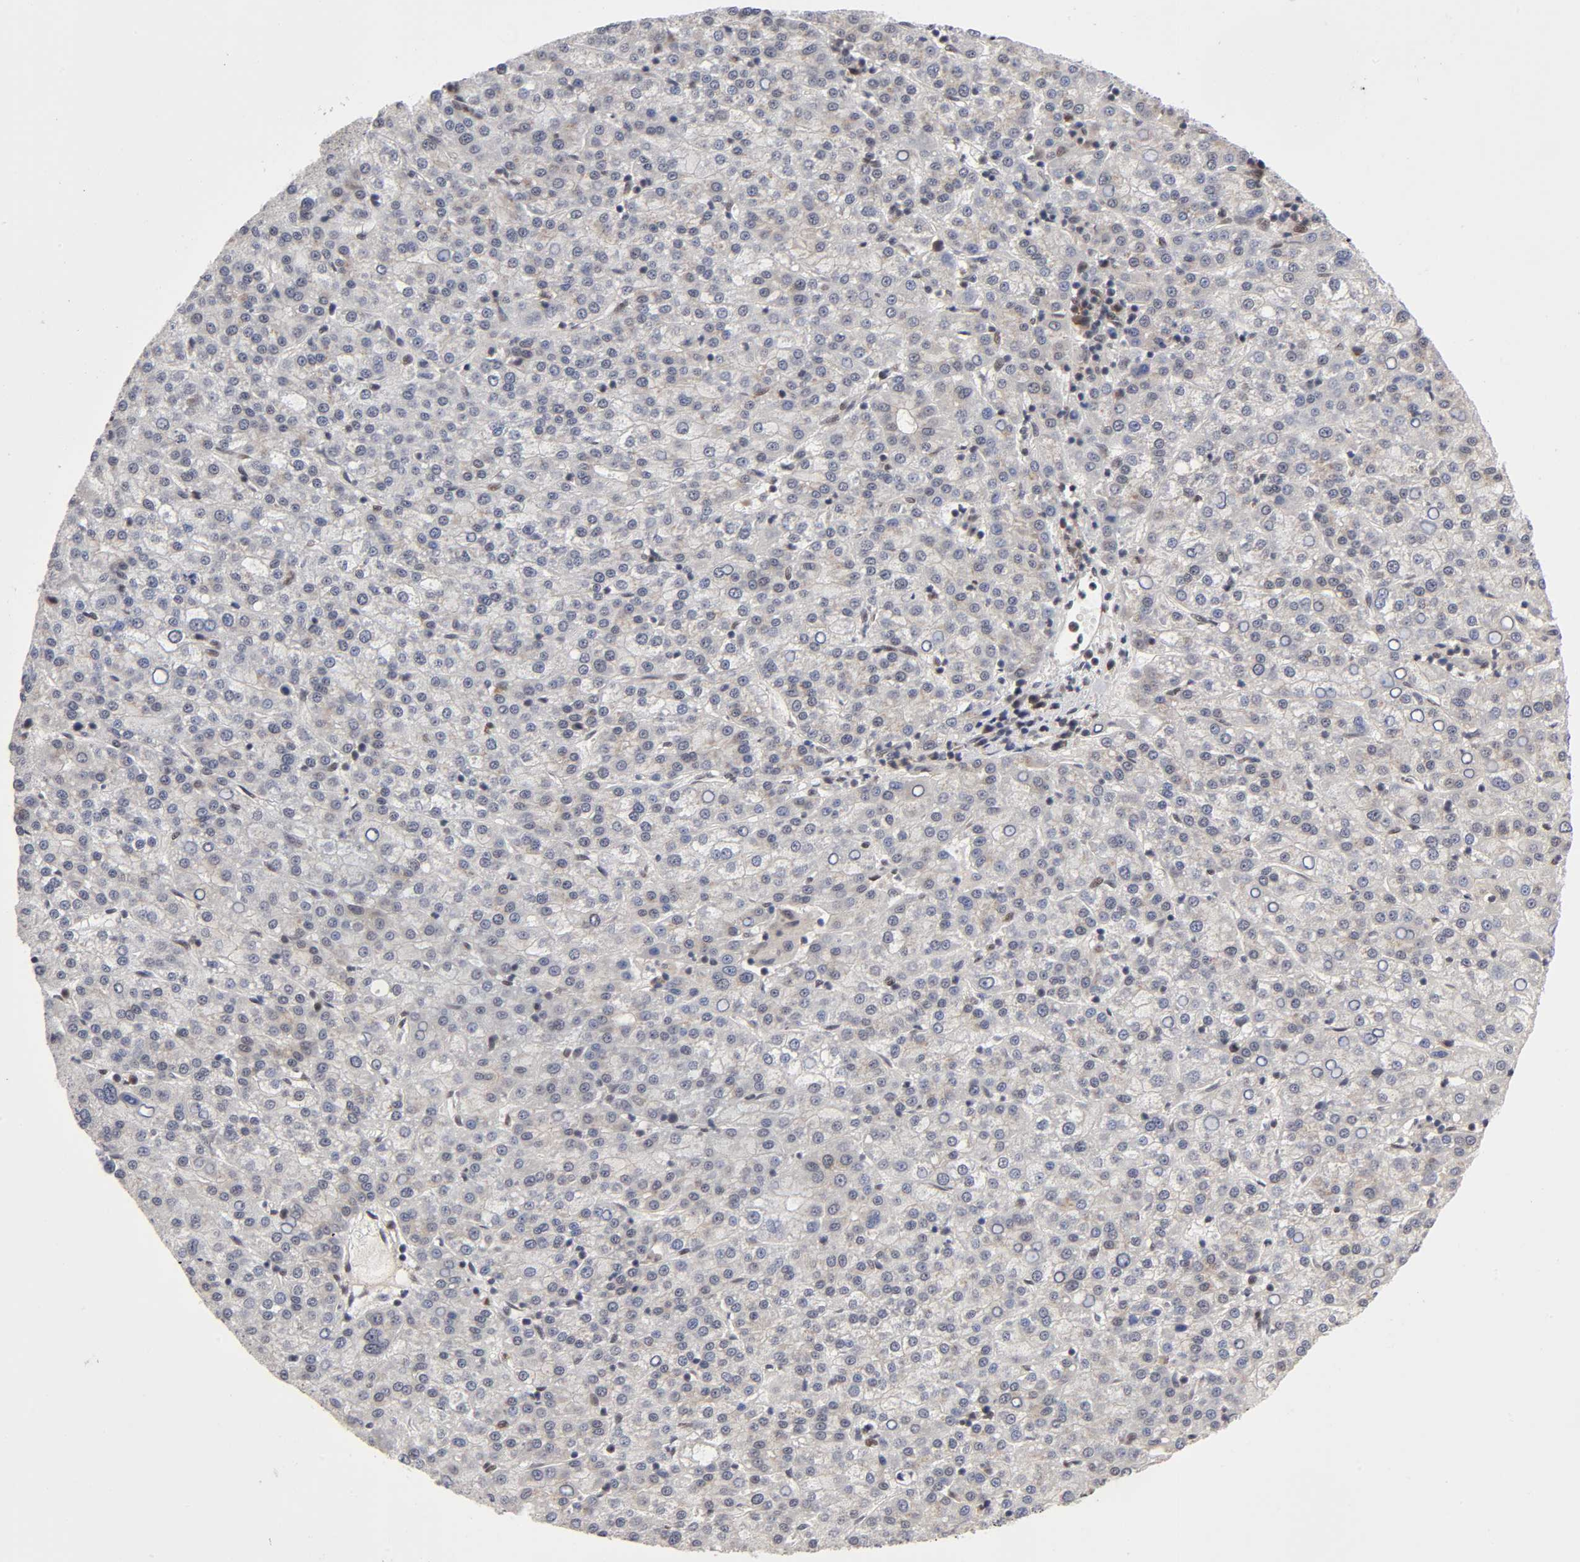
{"staining": {"intensity": "moderate", "quantity": "<25%", "location": "cytoplasmic/membranous"}, "tissue": "liver cancer", "cell_type": "Tumor cells", "image_type": "cancer", "snomed": [{"axis": "morphology", "description": "Carcinoma, Hepatocellular, NOS"}, {"axis": "topography", "description": "Liver"}], "caption": "DAB (3,3'-diaminobenzidine) immunohistochemical staining of hepatocellular carcinoma (liver) reveals moderate cytoplasmic/membranous protein staining in about <25% of tumor cells.", "gene": "EP300", "patient": {"sex": "female", "age": 58}}